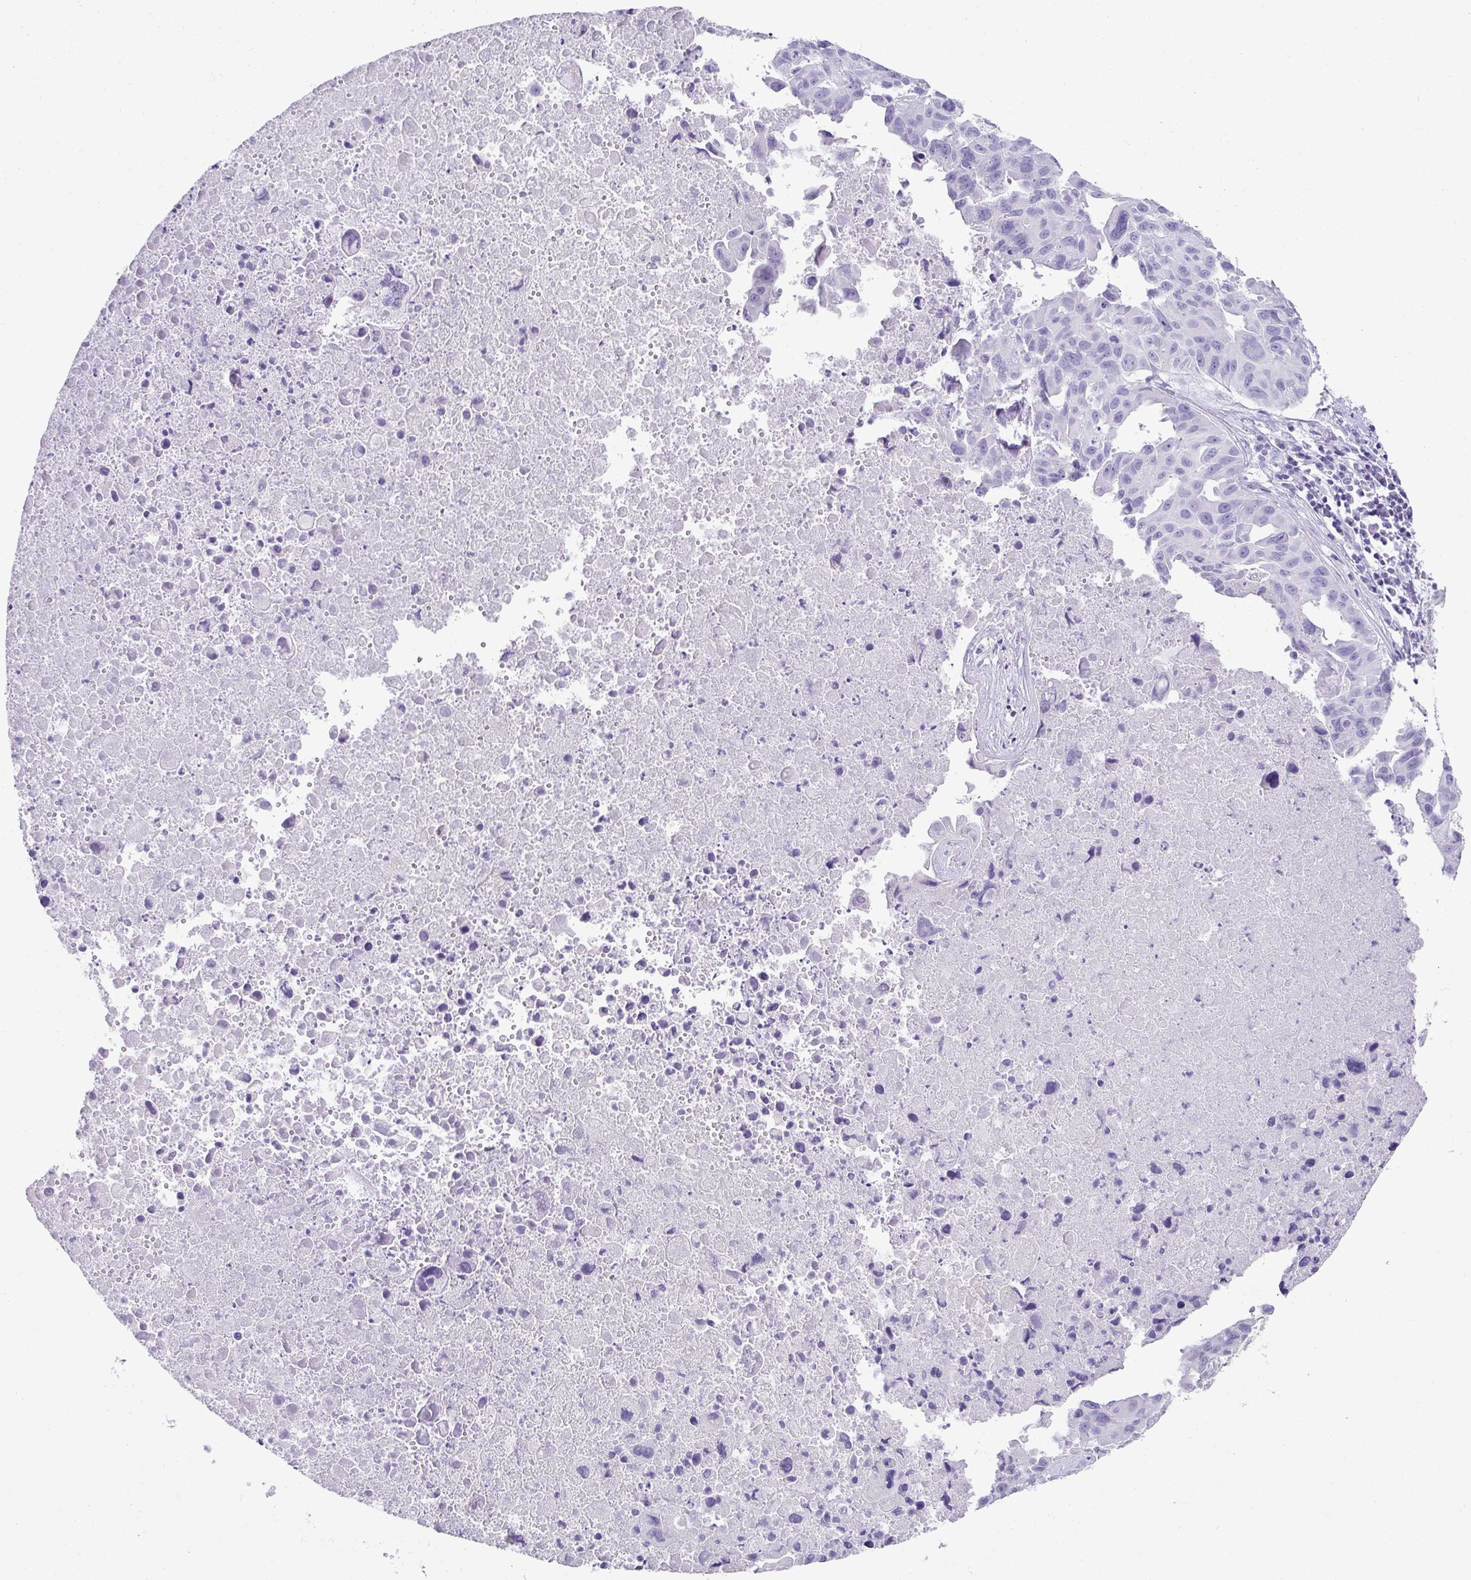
{"staining": {"intensity": "negative", "quantity": "none", "location": "none"}, "tissue": "lung cancer", "cell_type": "Tumor cells", "image_type": "cancer", "snomed": [{"axis": "morphology", "description": "Adenocarcinoma, NOS"}, {"axis": "topography", "description": "Lymph node"}, {"axis": "topography", "description": "Lung"}], "caption": "DAB (3,3'-diaminobenzidine) immunohistochemical staining of human adenocarcinoma (lung) displays no significant staining in tumor cells. (DAB IHC with hematoxylin counter stain).", "gene": "RLF", "patient": {"sex": "male", "age": 64}}